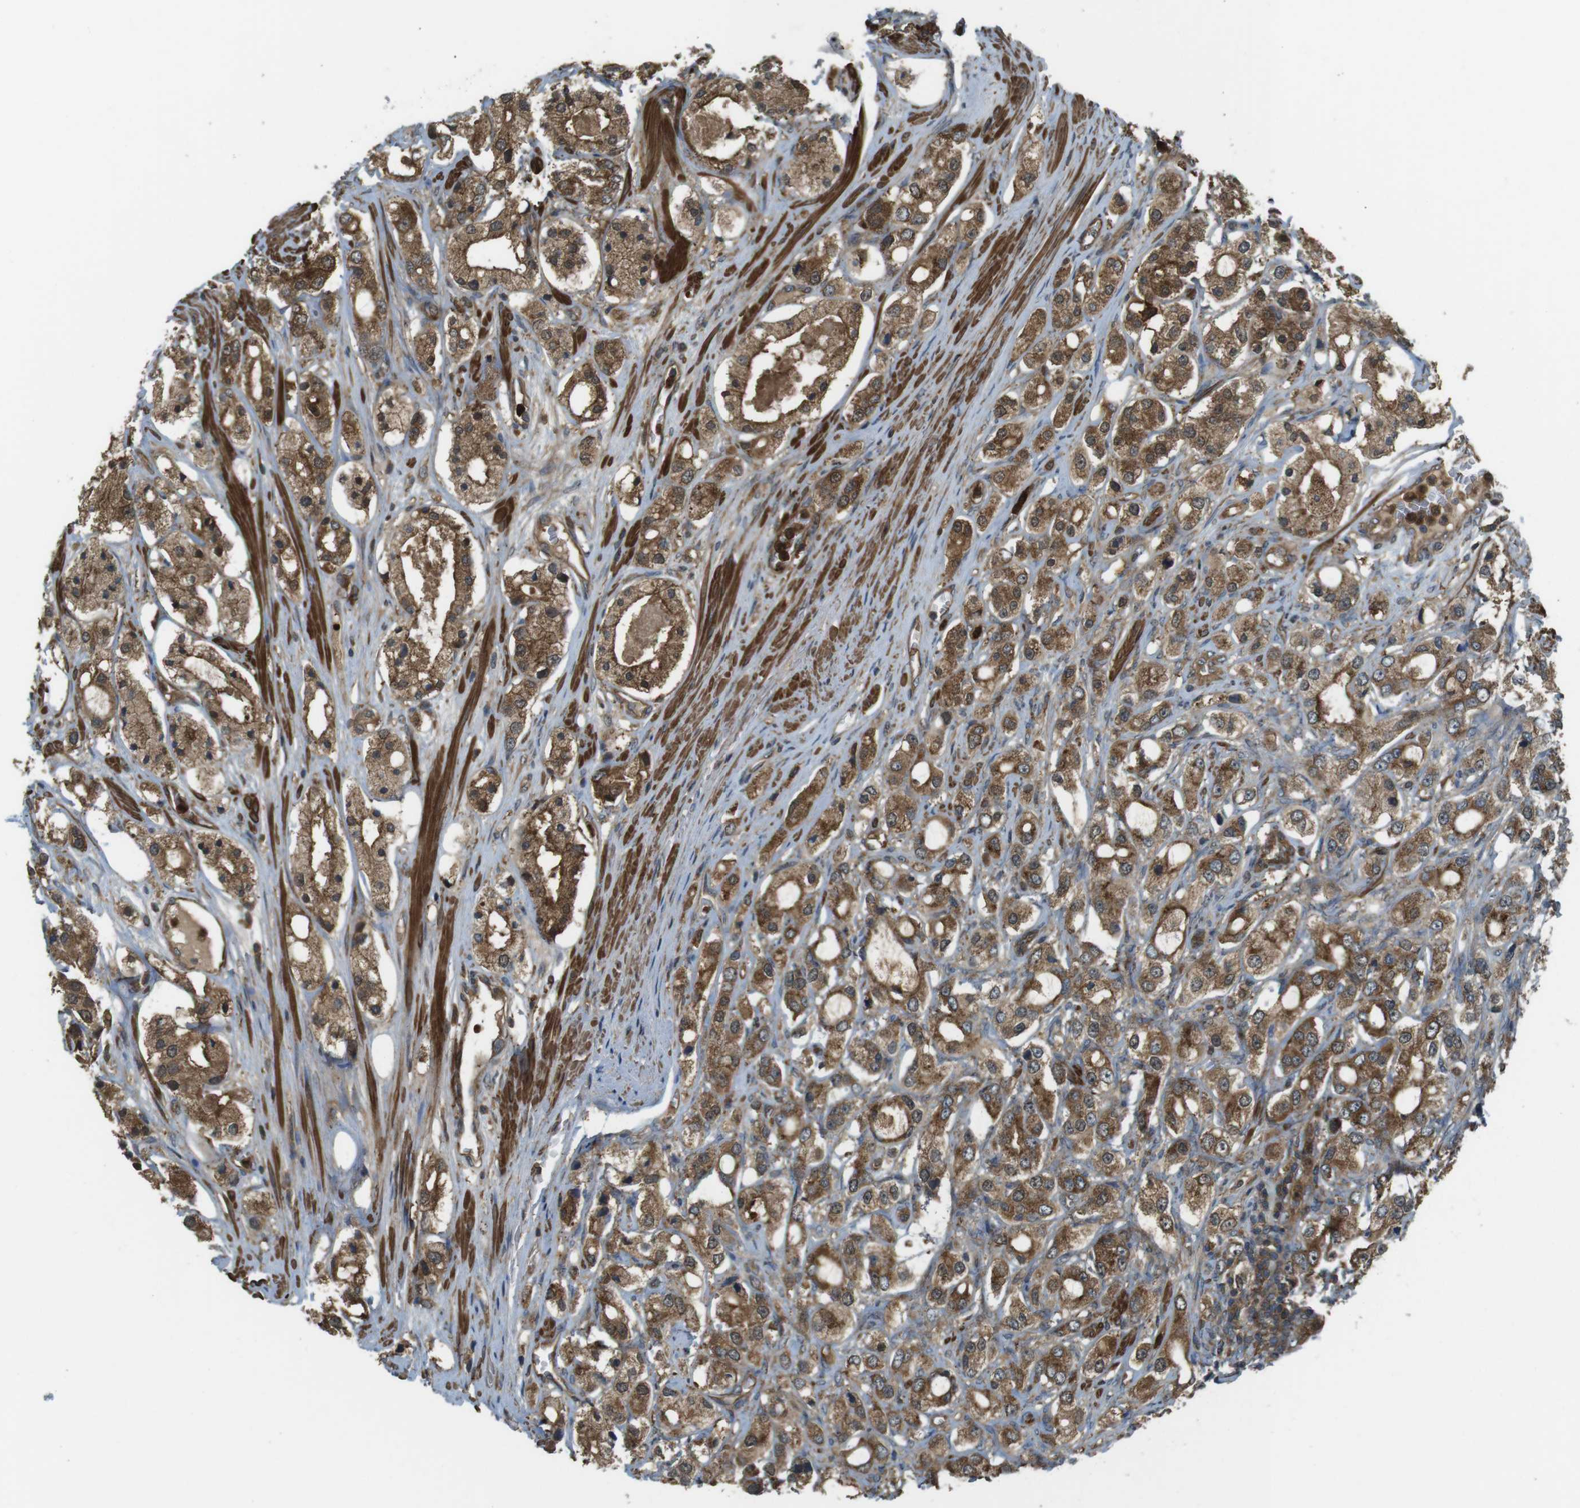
{"staining": {"intensity": "moderate", "quantity": ">75%", "location": "cytoplasmic/membranous"}, "tissue": "prostate cancer", "cell_type": "Tumor cells", "image_type": "cancer", "snomed": [{"axis": "morphology", "description": "Adenocarcinoma, High grade"}, {"axis": "topography", "description": "Prostate"}], "caption": "IHC of human prostate cancer exhibits medium levels of moderate cytoplasmic/membranous staining in approximately >75% of tumor cells. The staining was performed using DAB (3,3'-diaminobenzidine), with brown indicating positive protein expression. Nuclei are stained blue with hematoxylin.", "gene": "LRRC3B", "patient": {"sex": "male", "age": 65}}